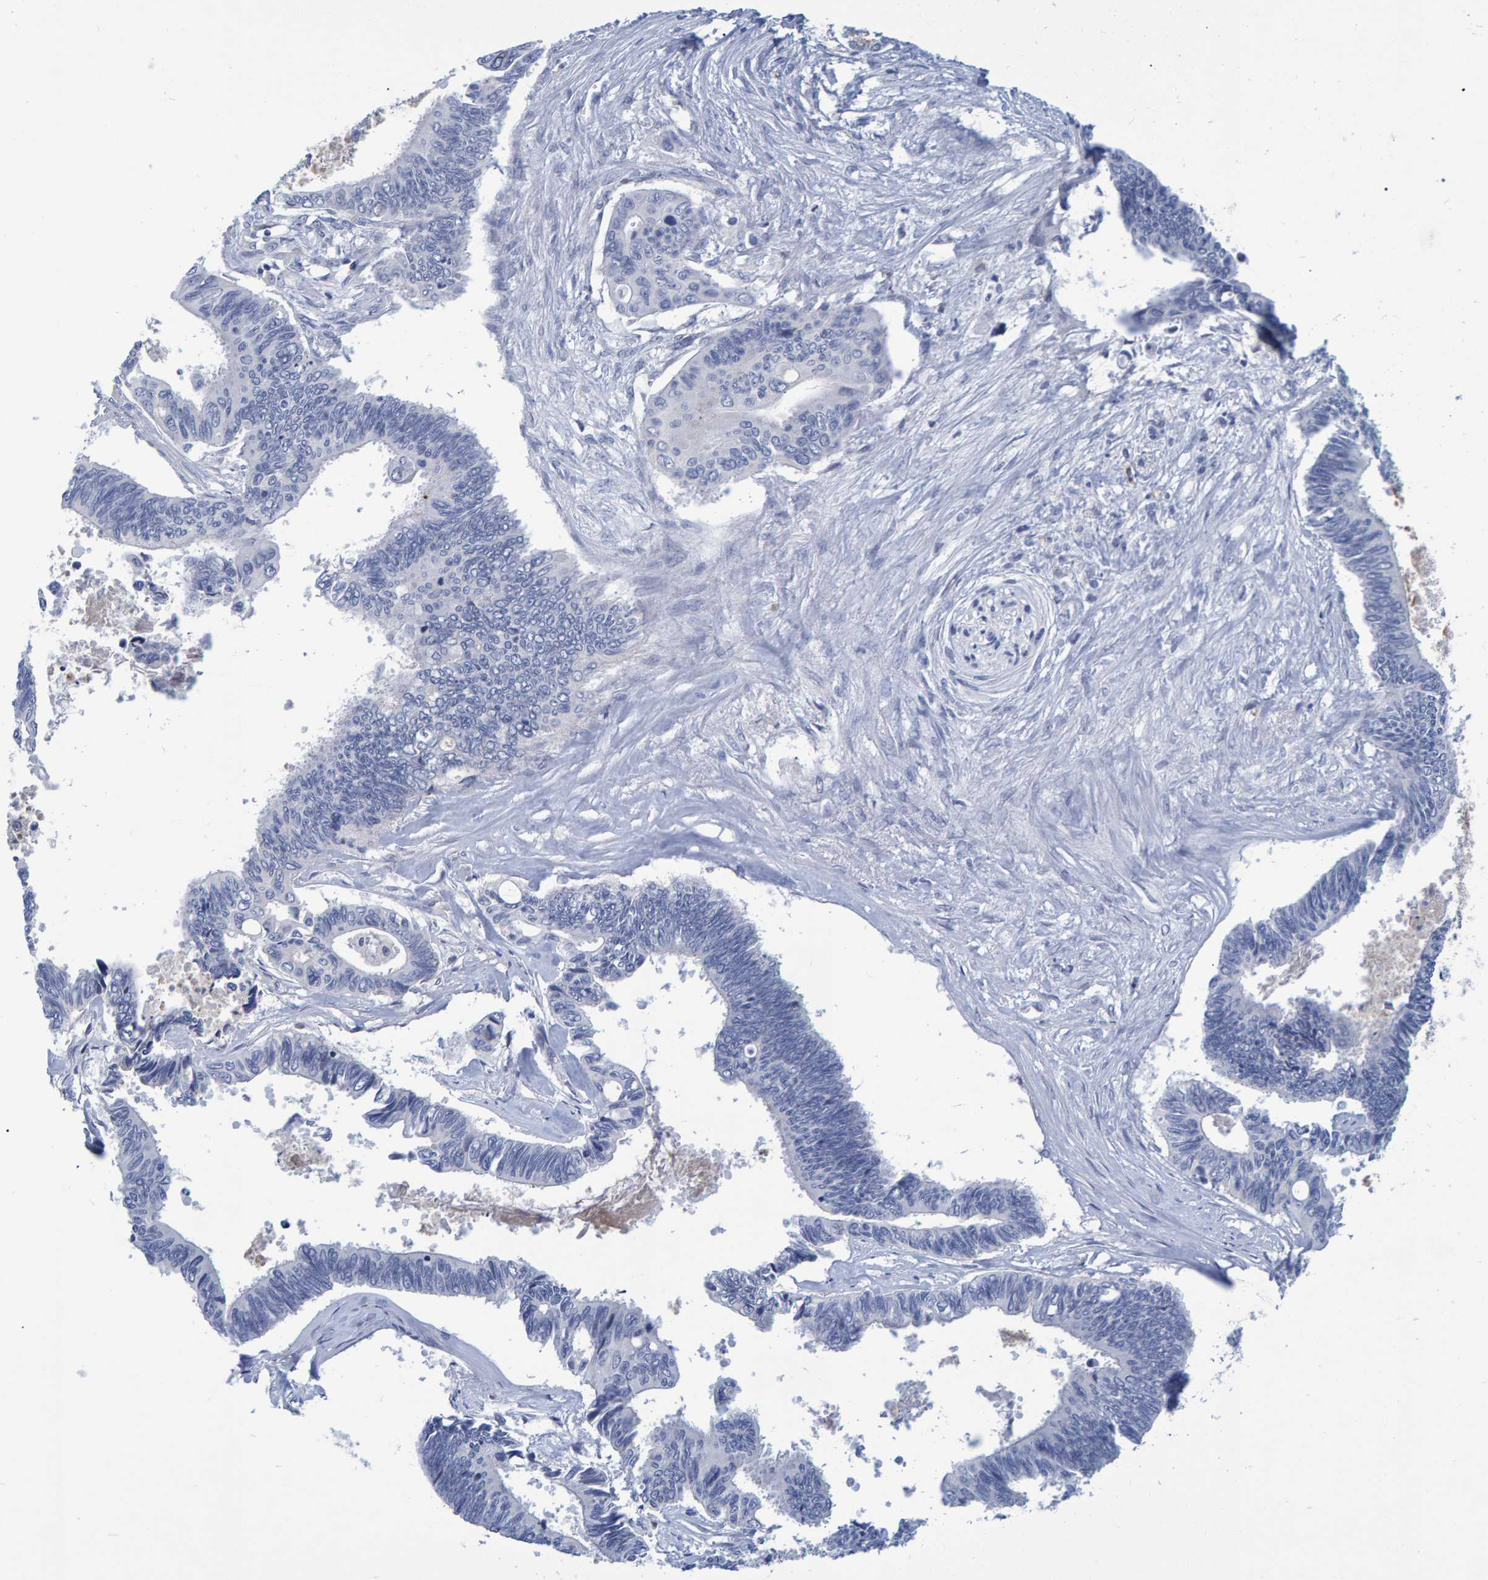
{"staining": {"intensity": "negative", "quantity": "none", "location": "none"}, "tissue": "pancreatic cancer", "cell_type": "Tumor cells", "image_type": "cancer", "snomed": [{"axis": "morphology", "description": "Adenocarcinoma, NOS"}, {"axis": "topography", "description": "Pancreas"}], "caption": "Adenocarcinoma (pancreatic) was stained to show a protein in brown. There is no significant staining in tumor cells.", "gene": "PROCA1", "patient": {"sex": "female", "age": 70}}